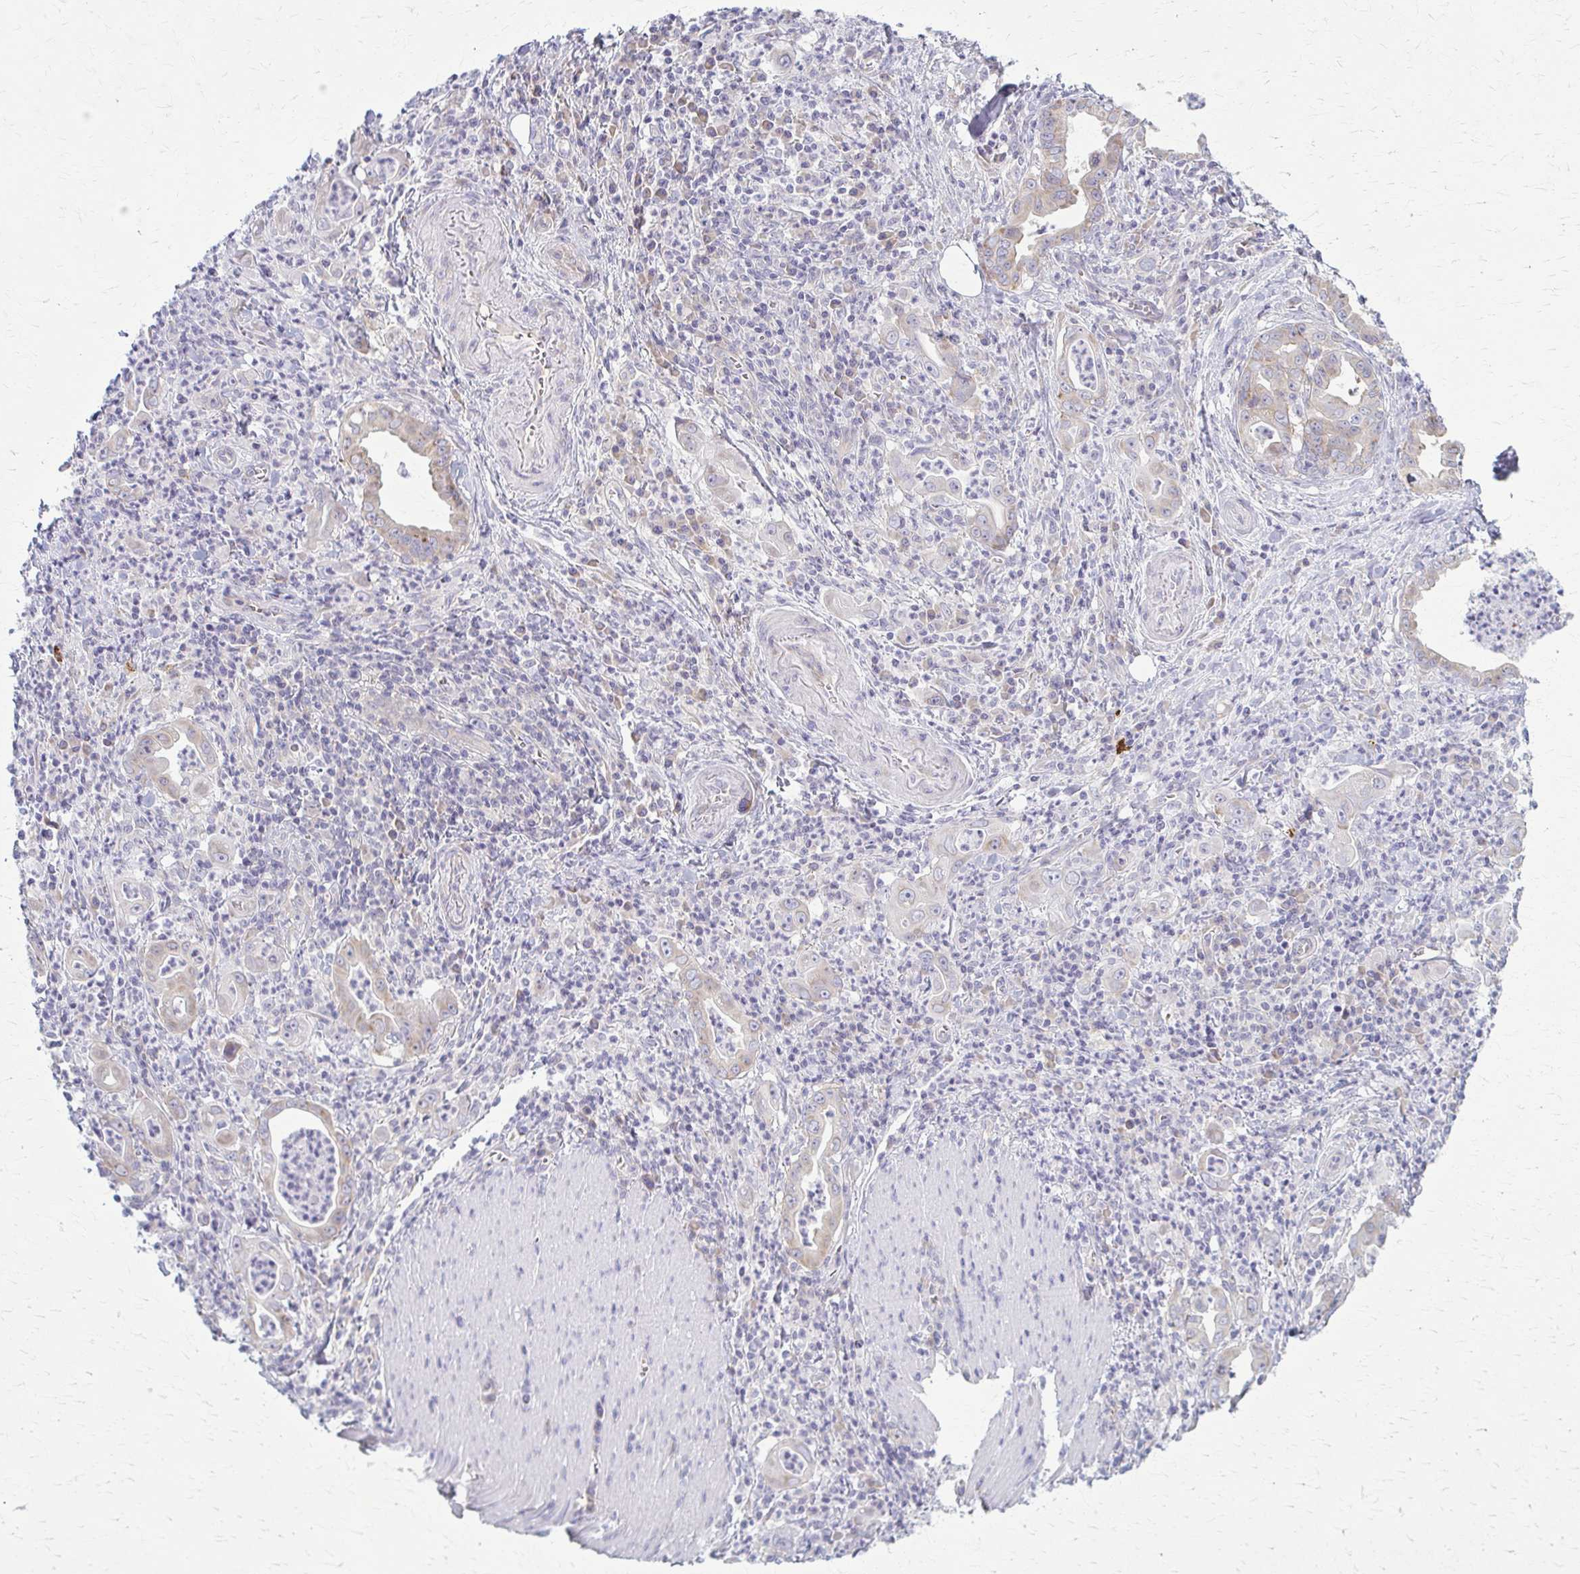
{"staining": {"intensity": "weak", "quantity": "<25%", "location": "cytoplasmic/membranous"}, "tissue": "stomach cancer", "cell_type": "Tumor cells", "image_type": "cancer", "snomed": [{"axis": "morphology", "description": "Adenocarcinoma, NOS"}, {"axis": "topography", "description": "Stomach, upper"}], "caption": "High magnification brightfield microscopy of stomach cancer (adenocarcinoma) stained with DAB (brown) and counterstained with hematoxylin (blue): tumor cells show no significant staining.", "gene": "PRKRA", "patient": {"sex": "female", "age": 79}}